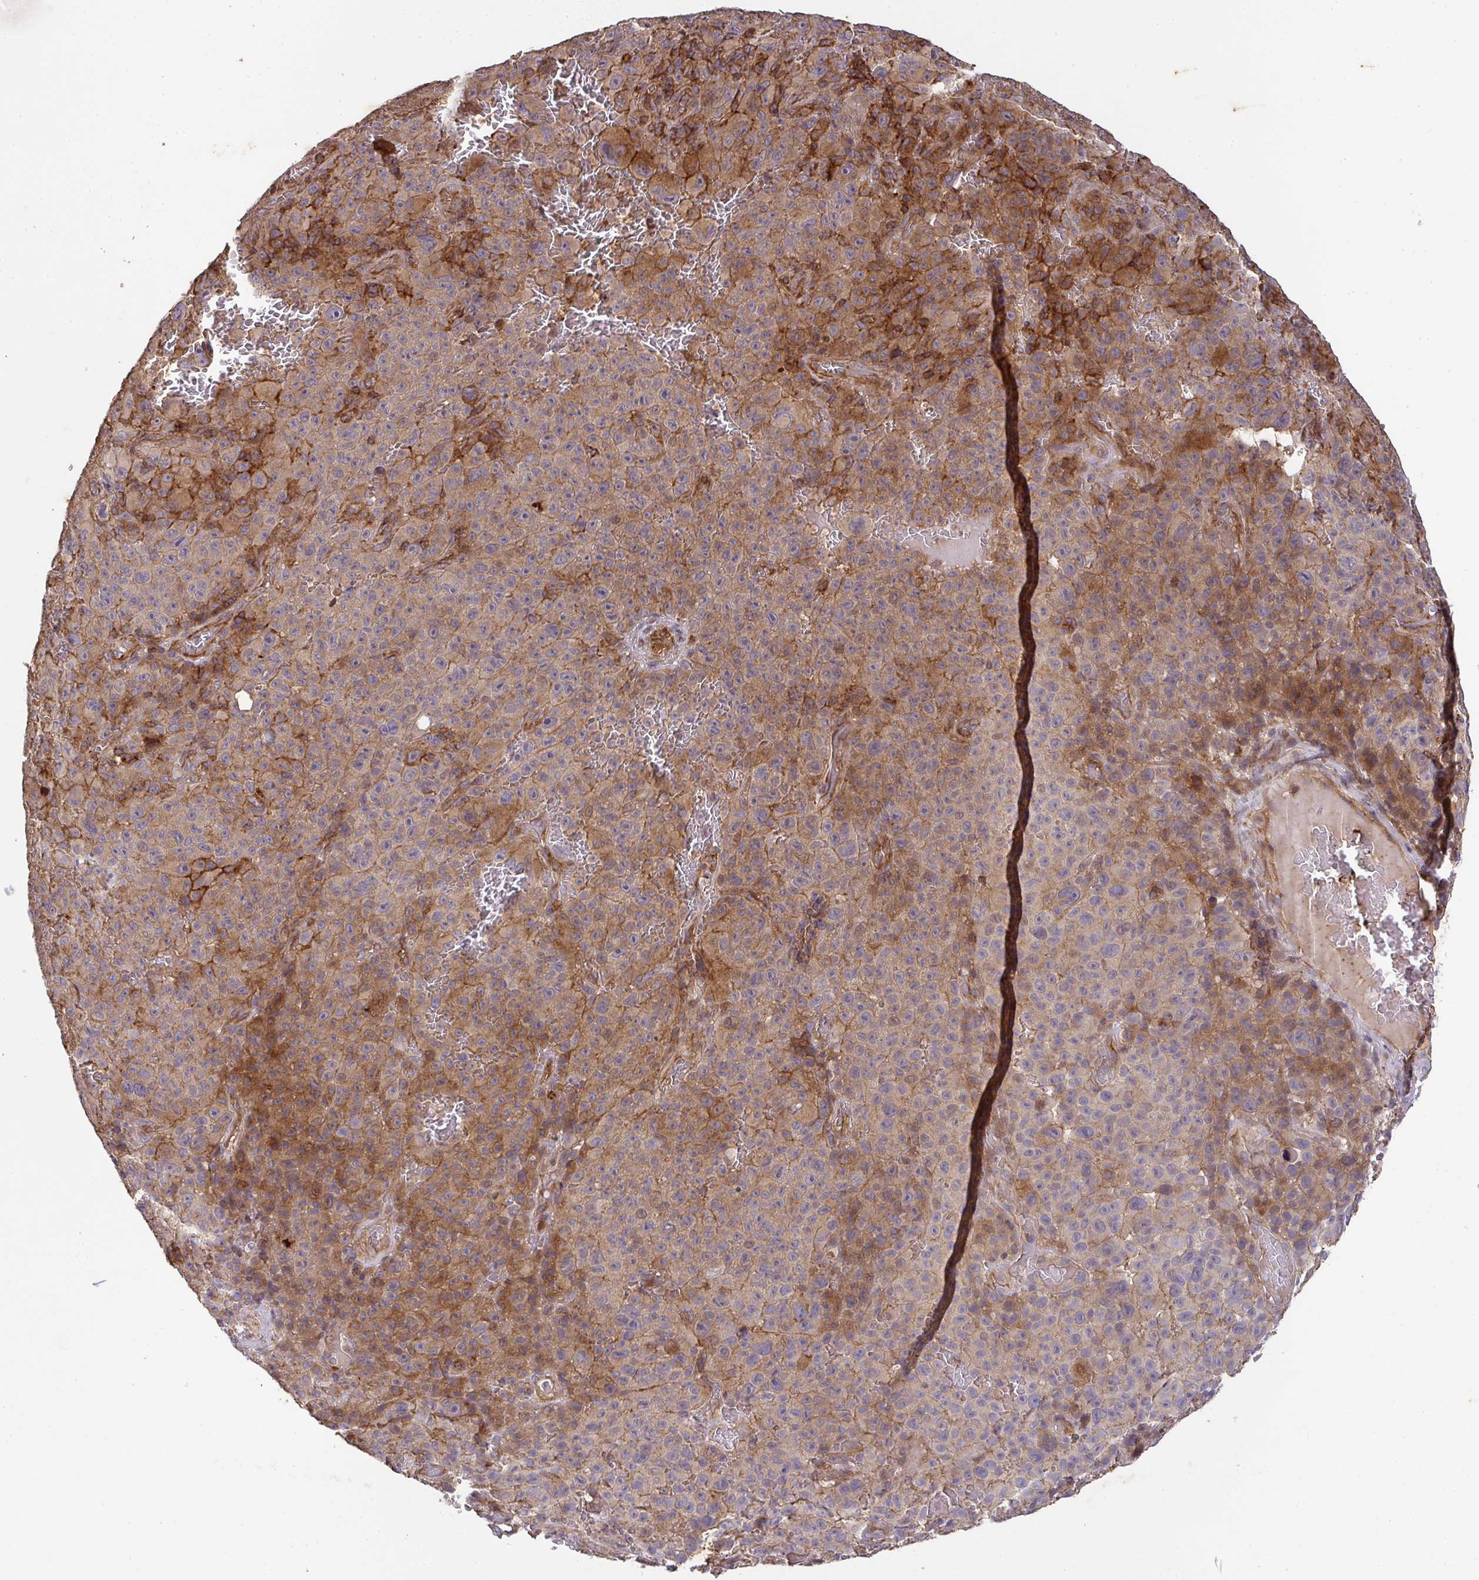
{"staining": {"intensity": "moderate", "quantity": ">75%", "location": "cytoplasmic/membranous"}, "tissue": "melanoma", "cell_type": "Tumor cells", "image_type": "cancer", "snomed": [{"axis": "morphology", "description": "Malignant melanoma, NOS"}, {"axis": "topography", "description": "Skin"}], "caption": "Immunohistochemical staining of human malignant melanoma shows medium levels of moderate cytoplasmic/membranous expression in approximately >75% of tumor cells.", "gene": "TNMD", "patient": {"sex": "female", "age": 82}}